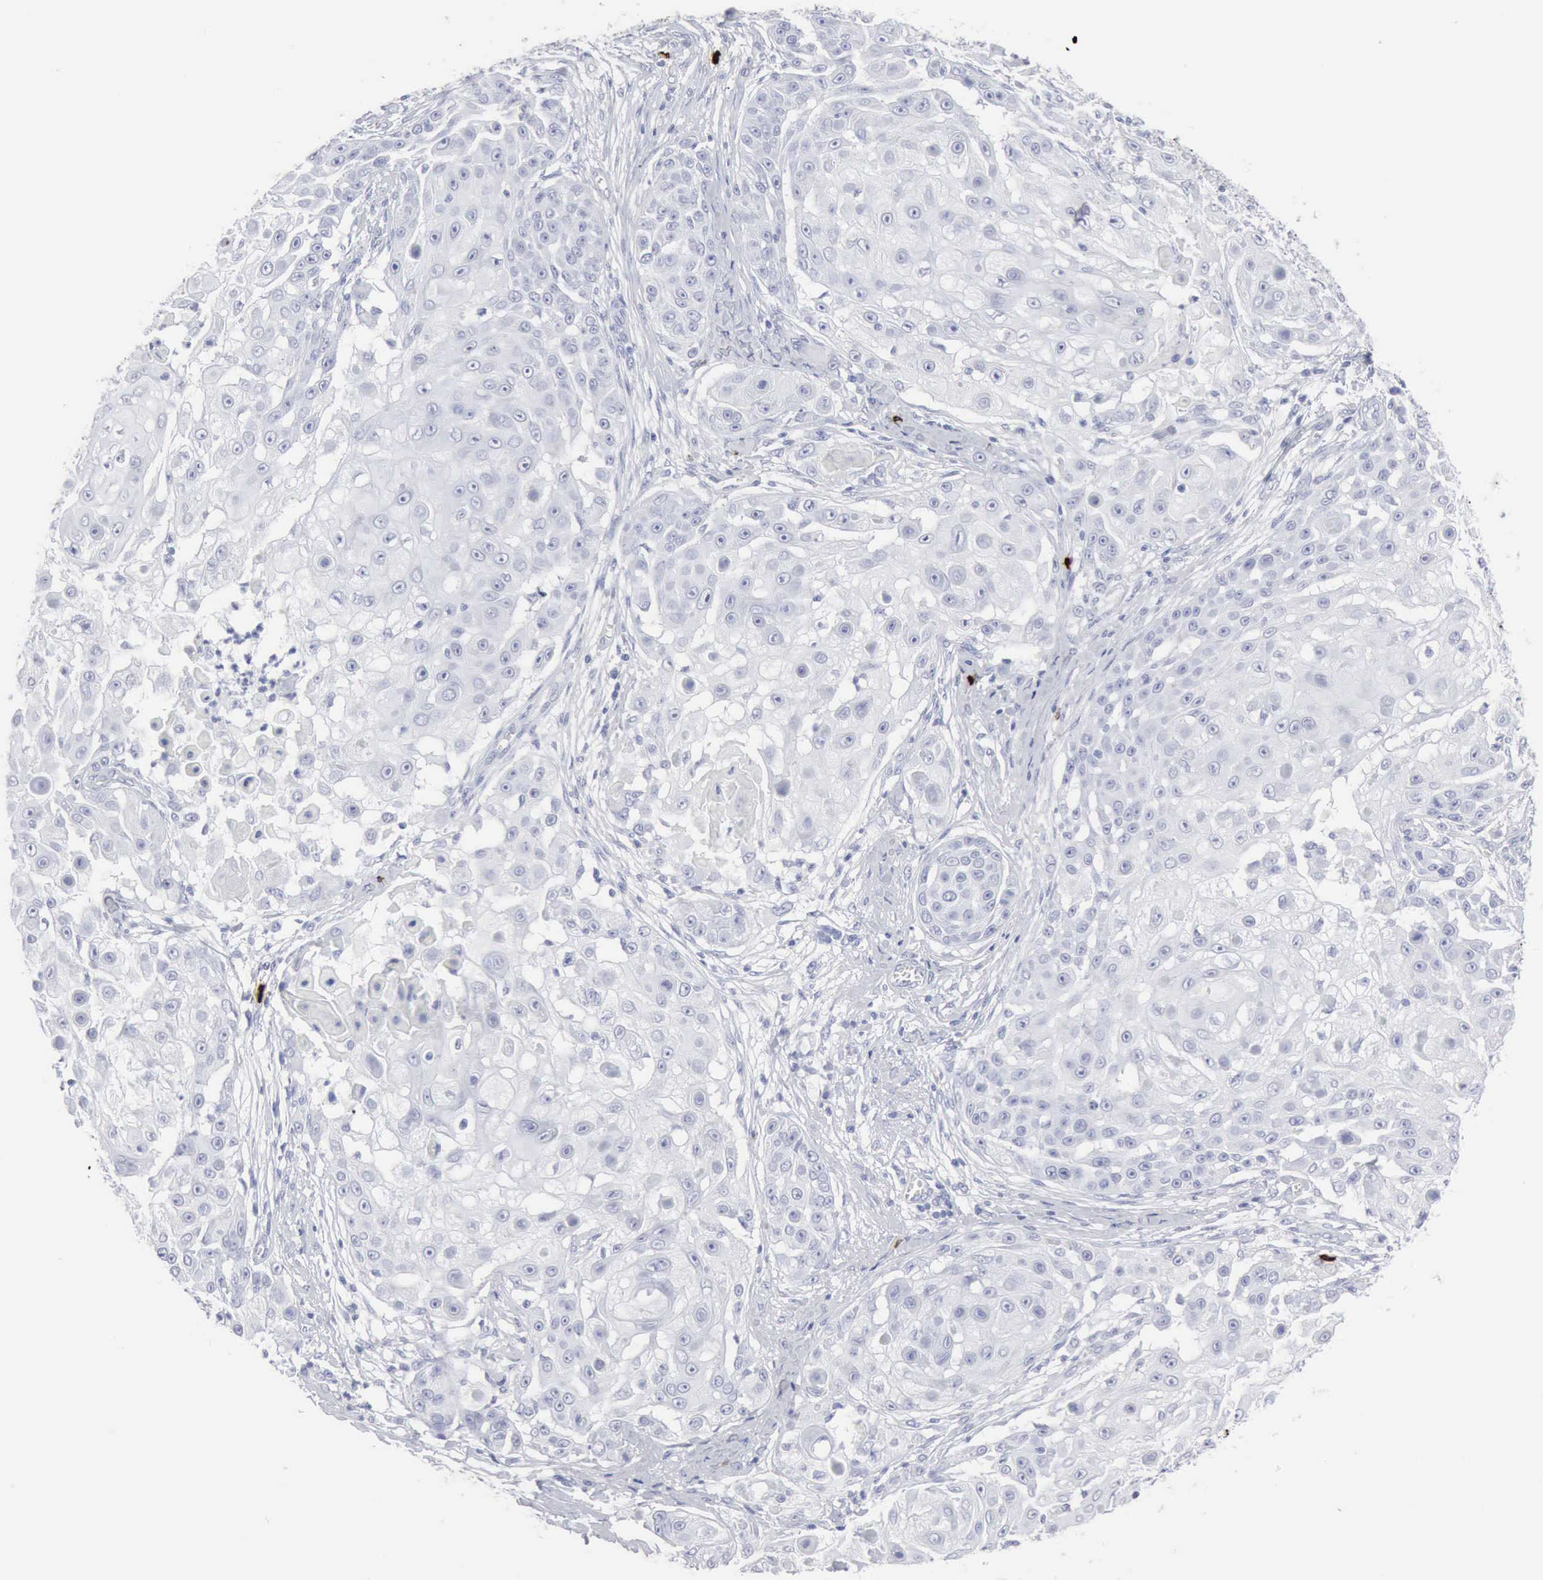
{"staining": {"intensity": "negative", "quantity": "none", "location": "none"}, "tissue": "skin cancer", "cell_type": "Tumor cells", "image_type": "cancer", "snomed": [{"axis": "morphology", "description": "Squamous cell carcinoma, NOS"}, {"axis": "topography", "description": "Skin"}], "caption": "IHC micrograph of neoplastic tissue: human squamous cell carcinoma (skin) stained with DAB exhibits no significant protein staining in tumor cells.", "gene": "CMA1", "patient": {"sex": "female", "age": 57}}